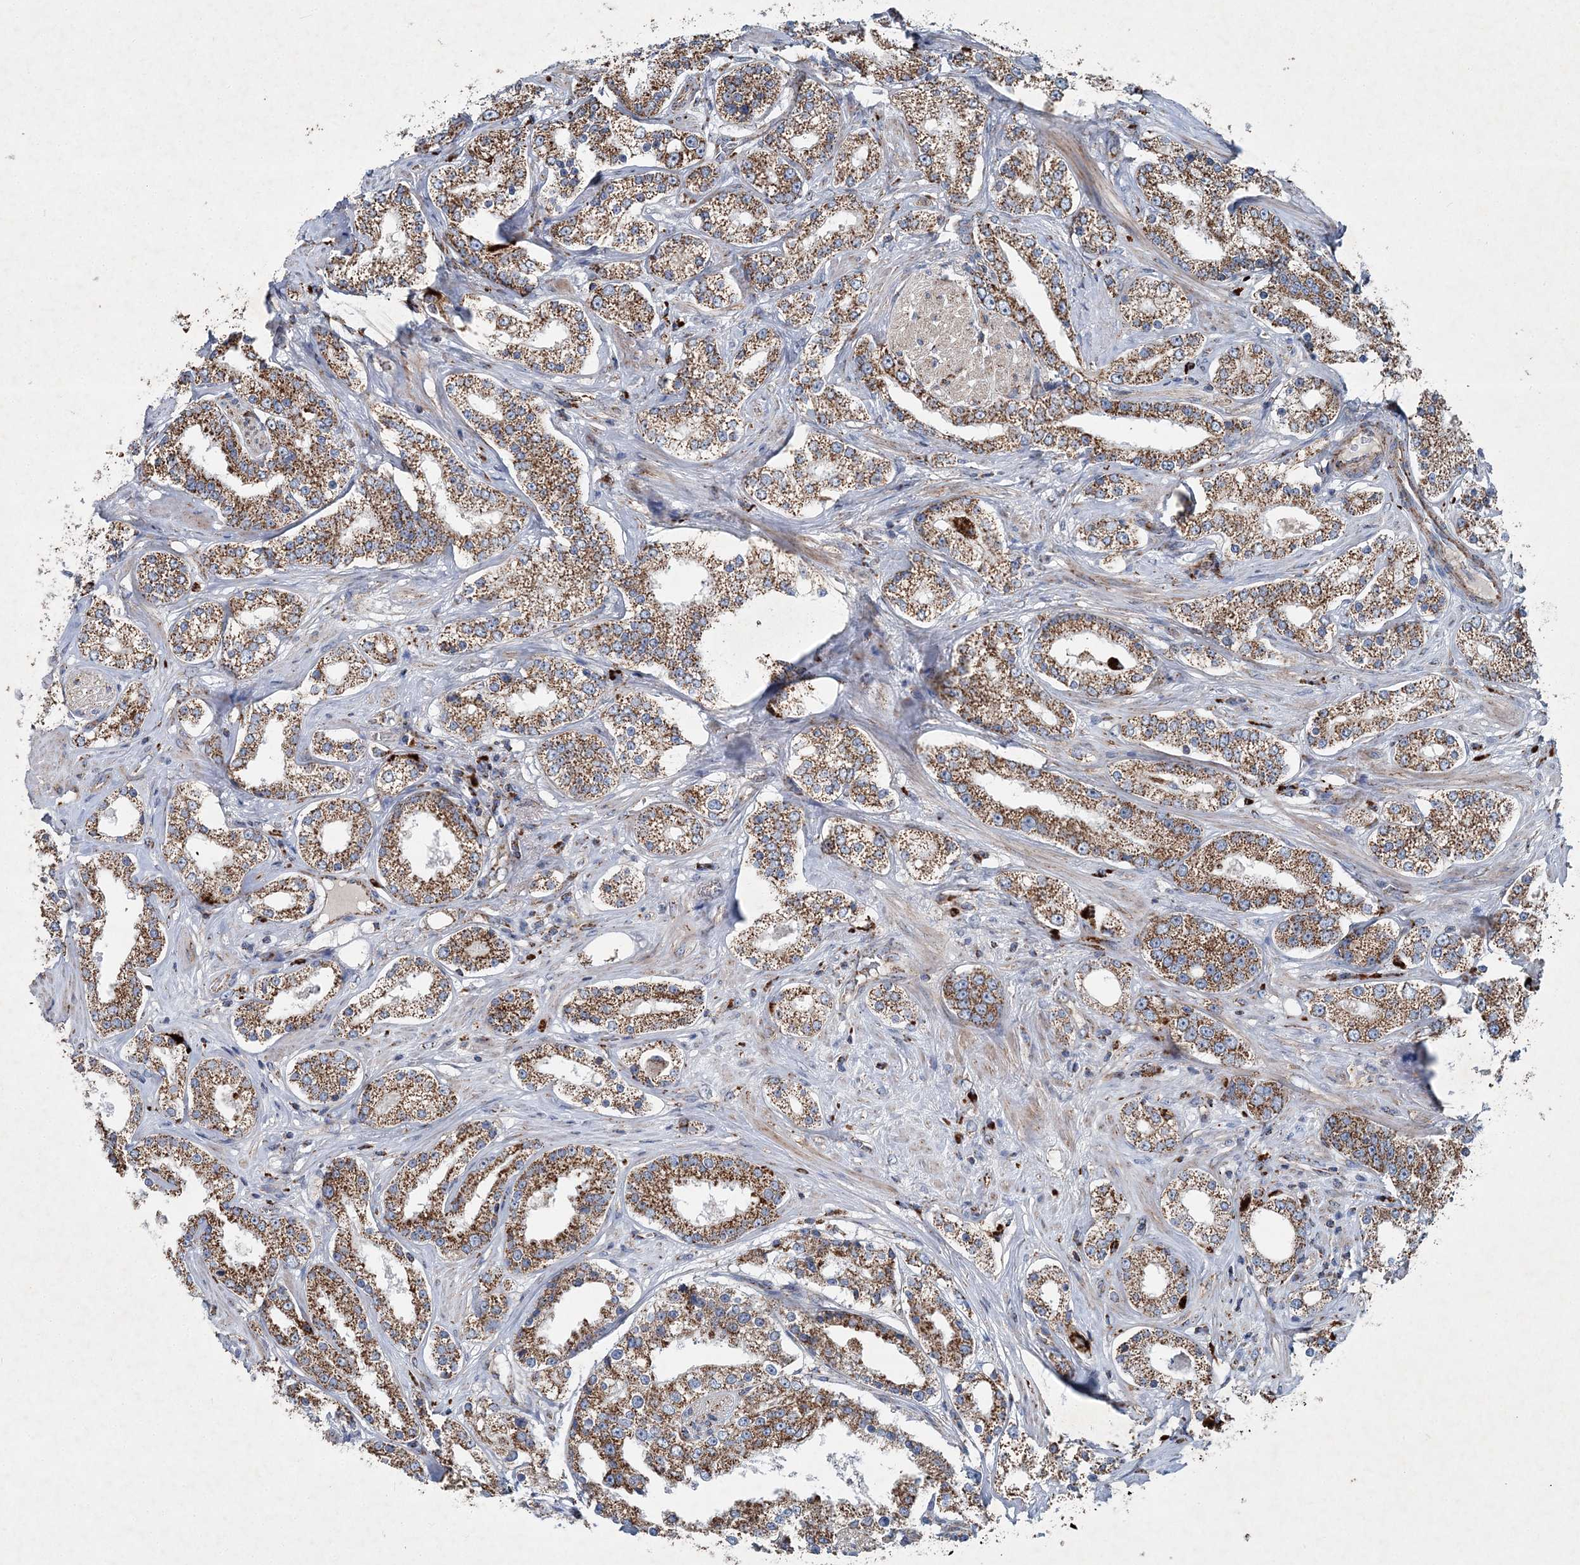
{"staining": {"intensity": "moderate", "quantity": ">75%", "location": "cytoplasmic/membranous"}, "tissue": "prostate cancer", "cell_type": "Tumor cells", "image_type": "cancer", "snomed": [{"axis": "morphology", "description": "Normal tissue, NOS"}, {"axis": "morphology", "description": "Adenocarcinoma, High grade"}, {"axis": "topography", "description": "Prostate"}], "caption": "Protein staining by immunohistochemistry exhibits moderate cytoplasmic/membranous expression in about >75% of tumor cells in prostate high-grade adenocarcinoma. The staining was performed using DAB, with brown indicating positive protein expression. Nuclei are stained blue with hematoxylin.", "gene": "SPAG16", "patient": {"sex": "male", "age": 83}}